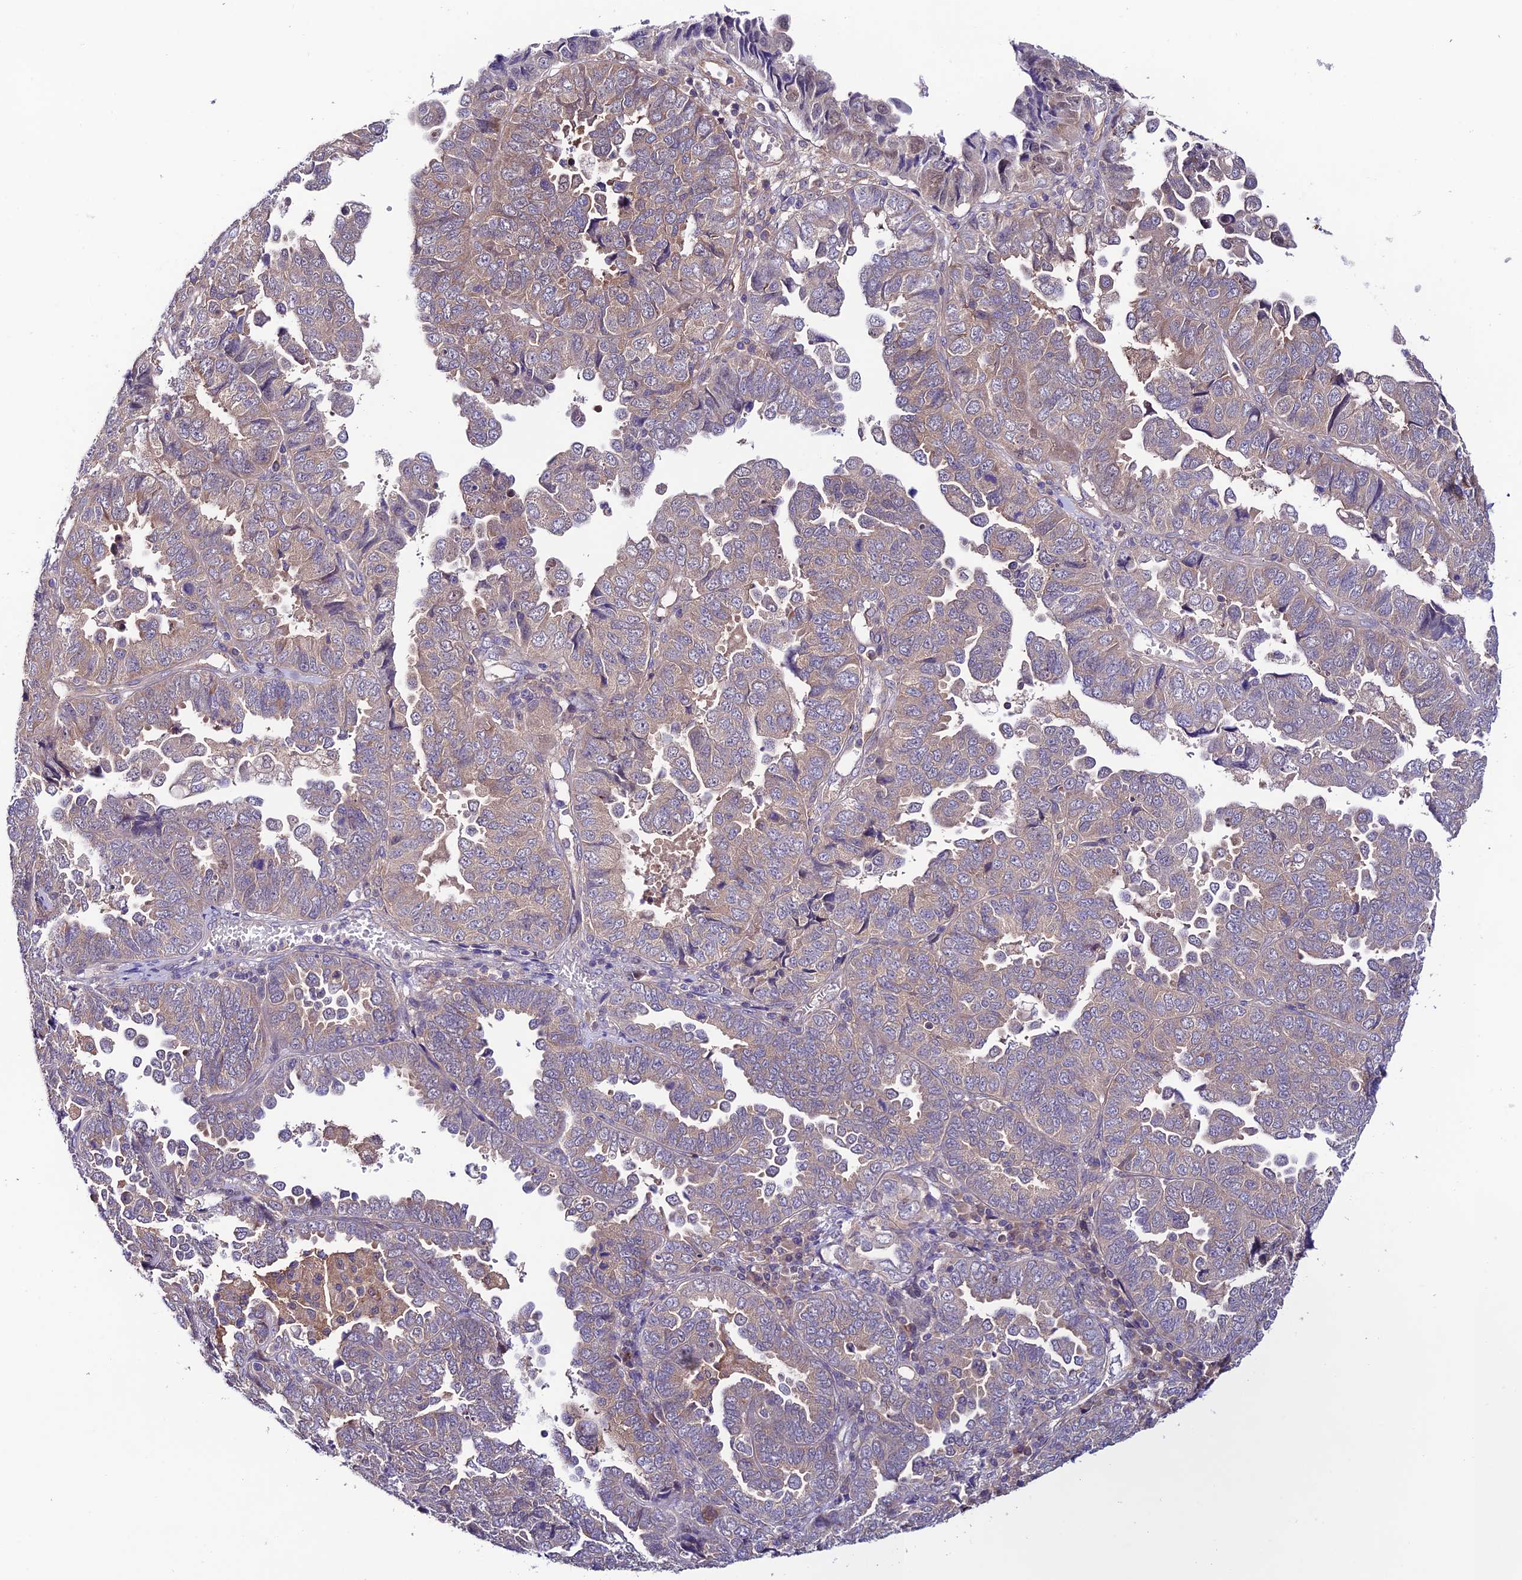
{"staining": {"intensity": "weak", "quantity": "<25%", "location": "cytoplasmic/membranous"}, "tissue": "endometrial cancer", "cell_type": "Tumor cells", "image_type": "cancer", "snomed": [{"axis": "morphology", "description": "Adenocarcinoma, NOS"}, {"axis": "topography", "description": "Endometrium"}], "caption": "Tumor cells are negative for protein expression in human endometrial cancer (adenocarcinoma). (Stains: DAB immunohistochemistry with hematoxylin counter stain, Microscopy: brightfield microscopy at high magnification).", "gene": "BRME1", "patient": {"sex": "female", "age": 79}}